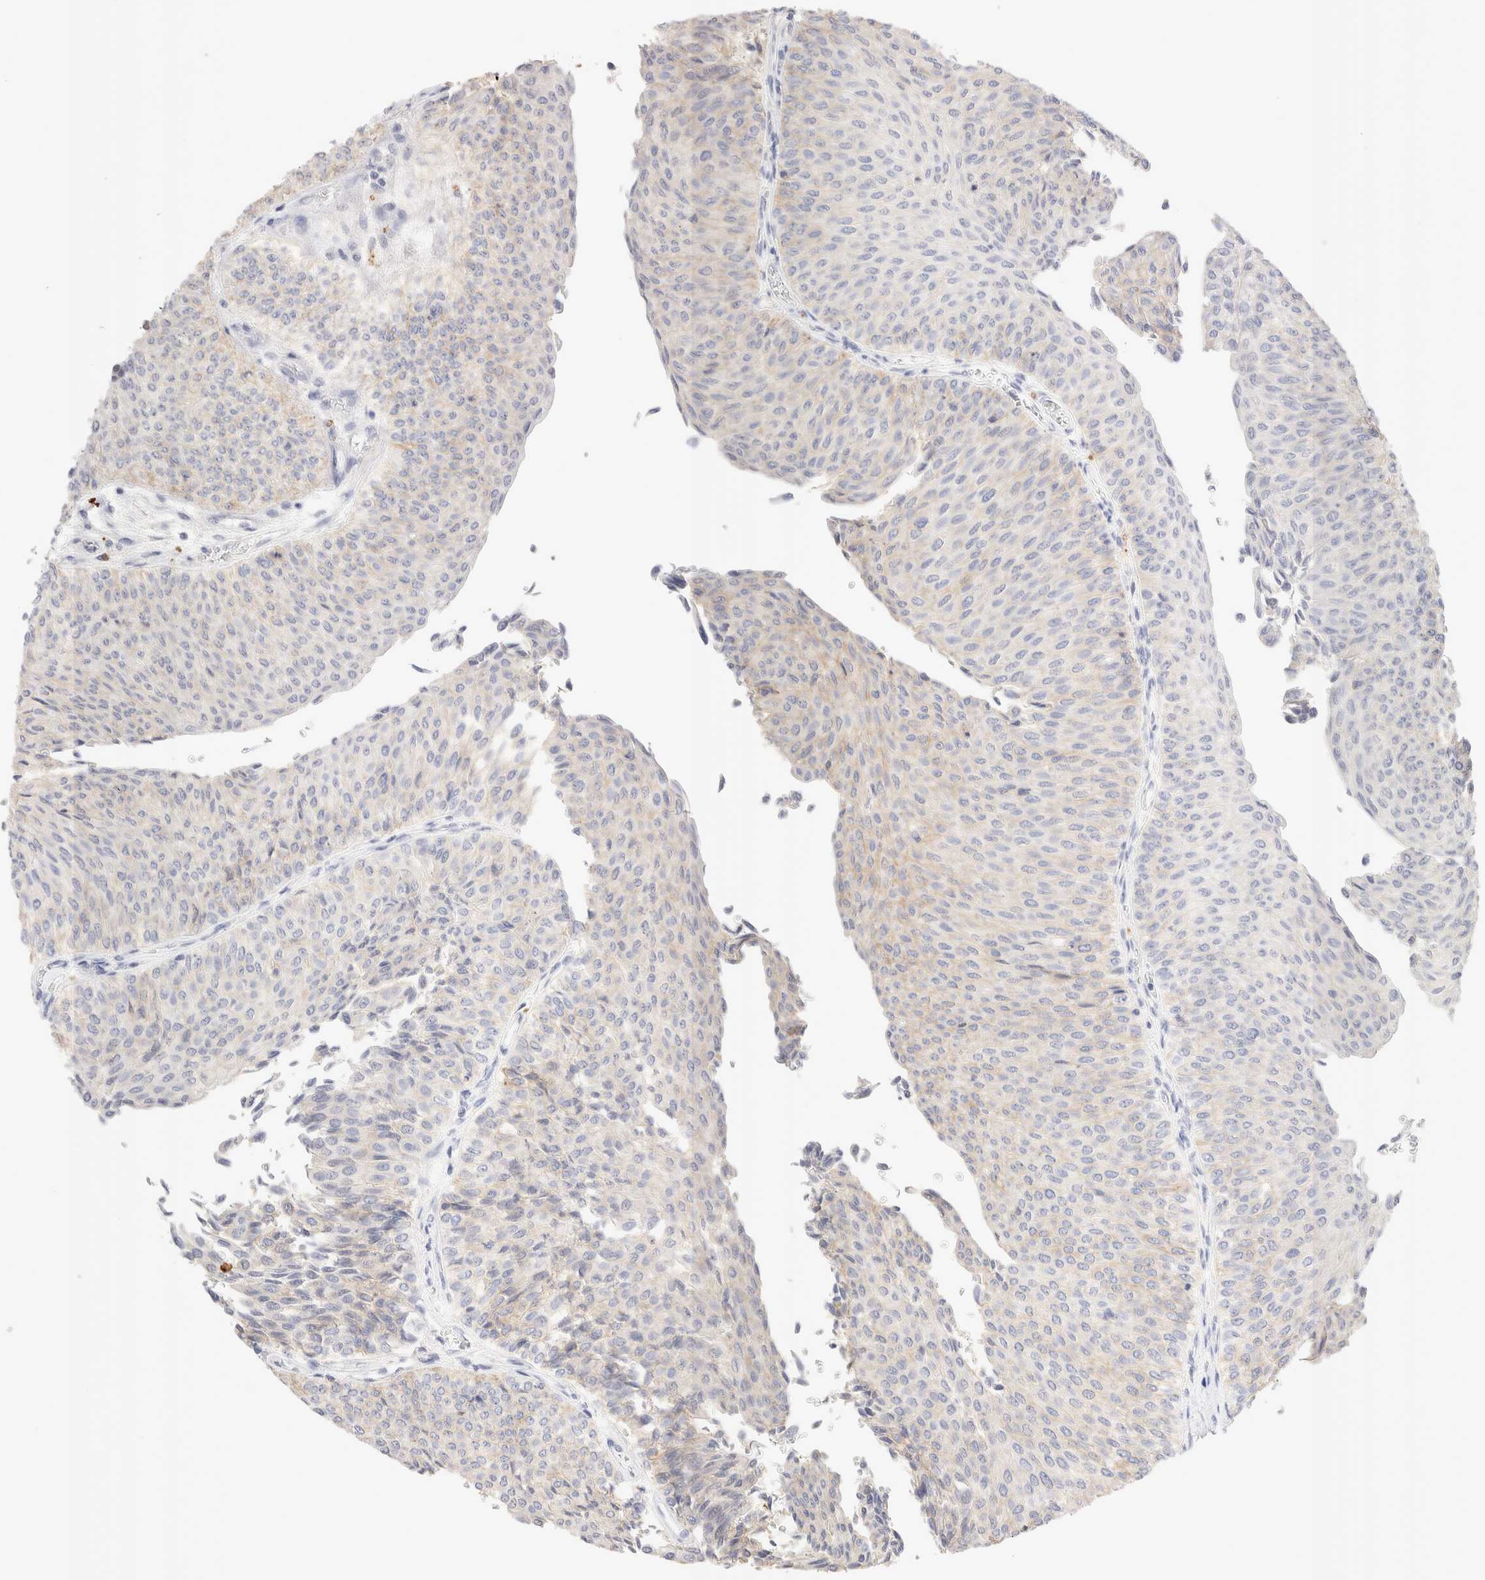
{"staining": {"intensity": "weak", "quantity": "<25%", "location": "cytoplasmic/membranous"}, "tissue": "urothelial cancer", "cell_type": "Tumor cells", "image_type": "cancer", "snomed": [{"axis": "morphology", "description": "Urothelial carcinoma, Low grade"}, {"axis": "topography", "description": "Urinary bladder"}], "caption": "Histopathology image shows no protein expression in tumor cells of urothelial carcinoma (low-grade) tissue. The staining was performed using DAB (3,3'-diaminobenzidine) to visualize the protein expression in brown, while the nuclei were stained in blue with hematoxylin (Magnification: 20x).", "gene": "EPCAM", "patient": {"sex": "male", "age": 78}}